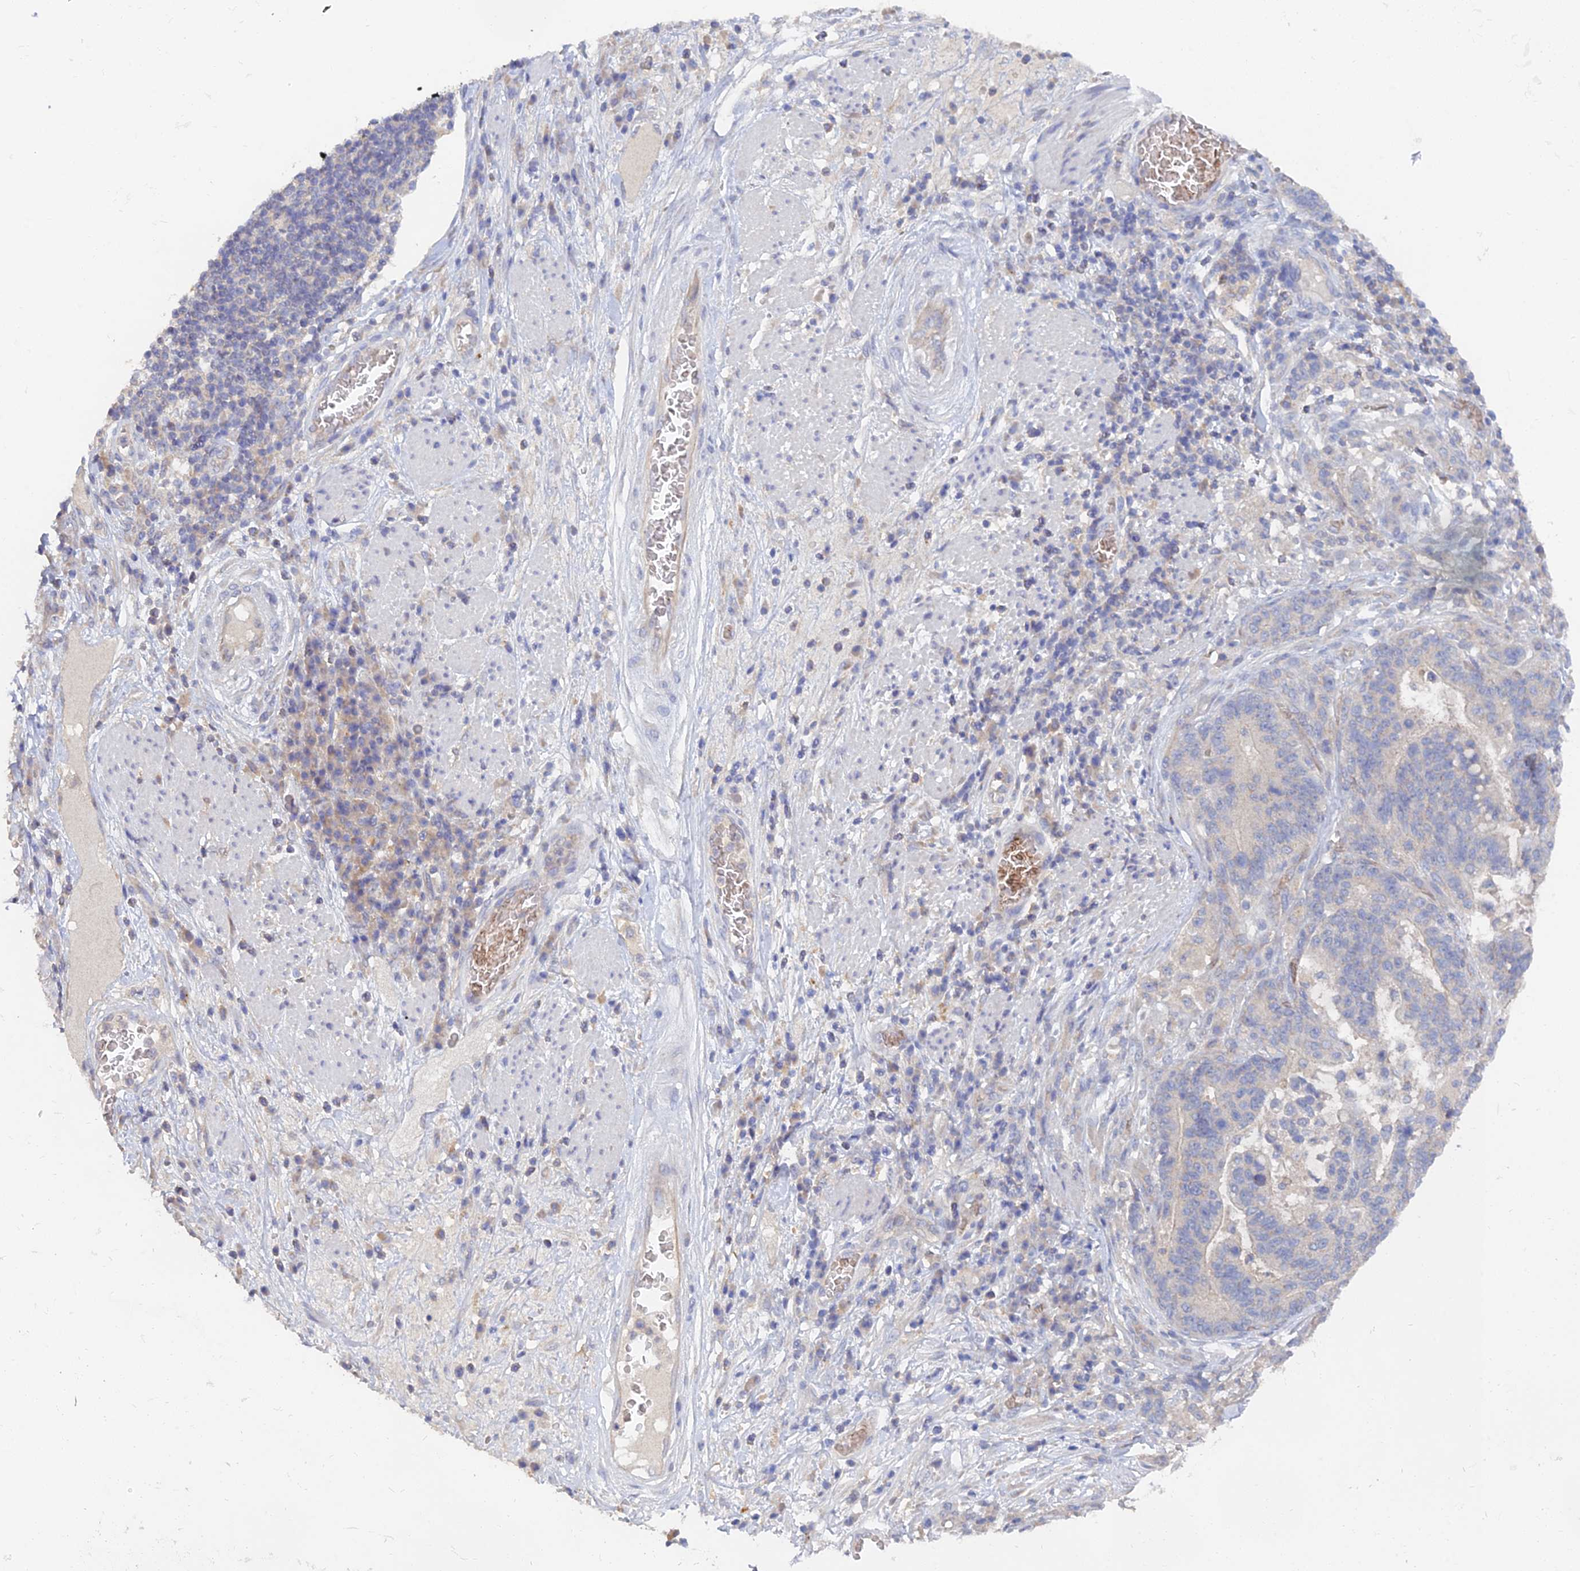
{"staining": {"intensity": "negative", "quantity": "none", "location": "none"}, "tissue": "stomach cancer", "cell_type": "Tumor cells", "image_type": "cancer", "snomed": [{"axis": "morphology", "description": "Normal tissue, NOS"}, {"axis": "morphology", "description": "Adenocarcinoma, NOS"}, {"axis": "topography", "description": "Stomach"}], "caption": "Photomicrograph shows no protein staining in tumor cells of stomach adenocarcinoma tissue.", "gene": "ARRDC1", "patient": {"sex": "female", "age": 64}}